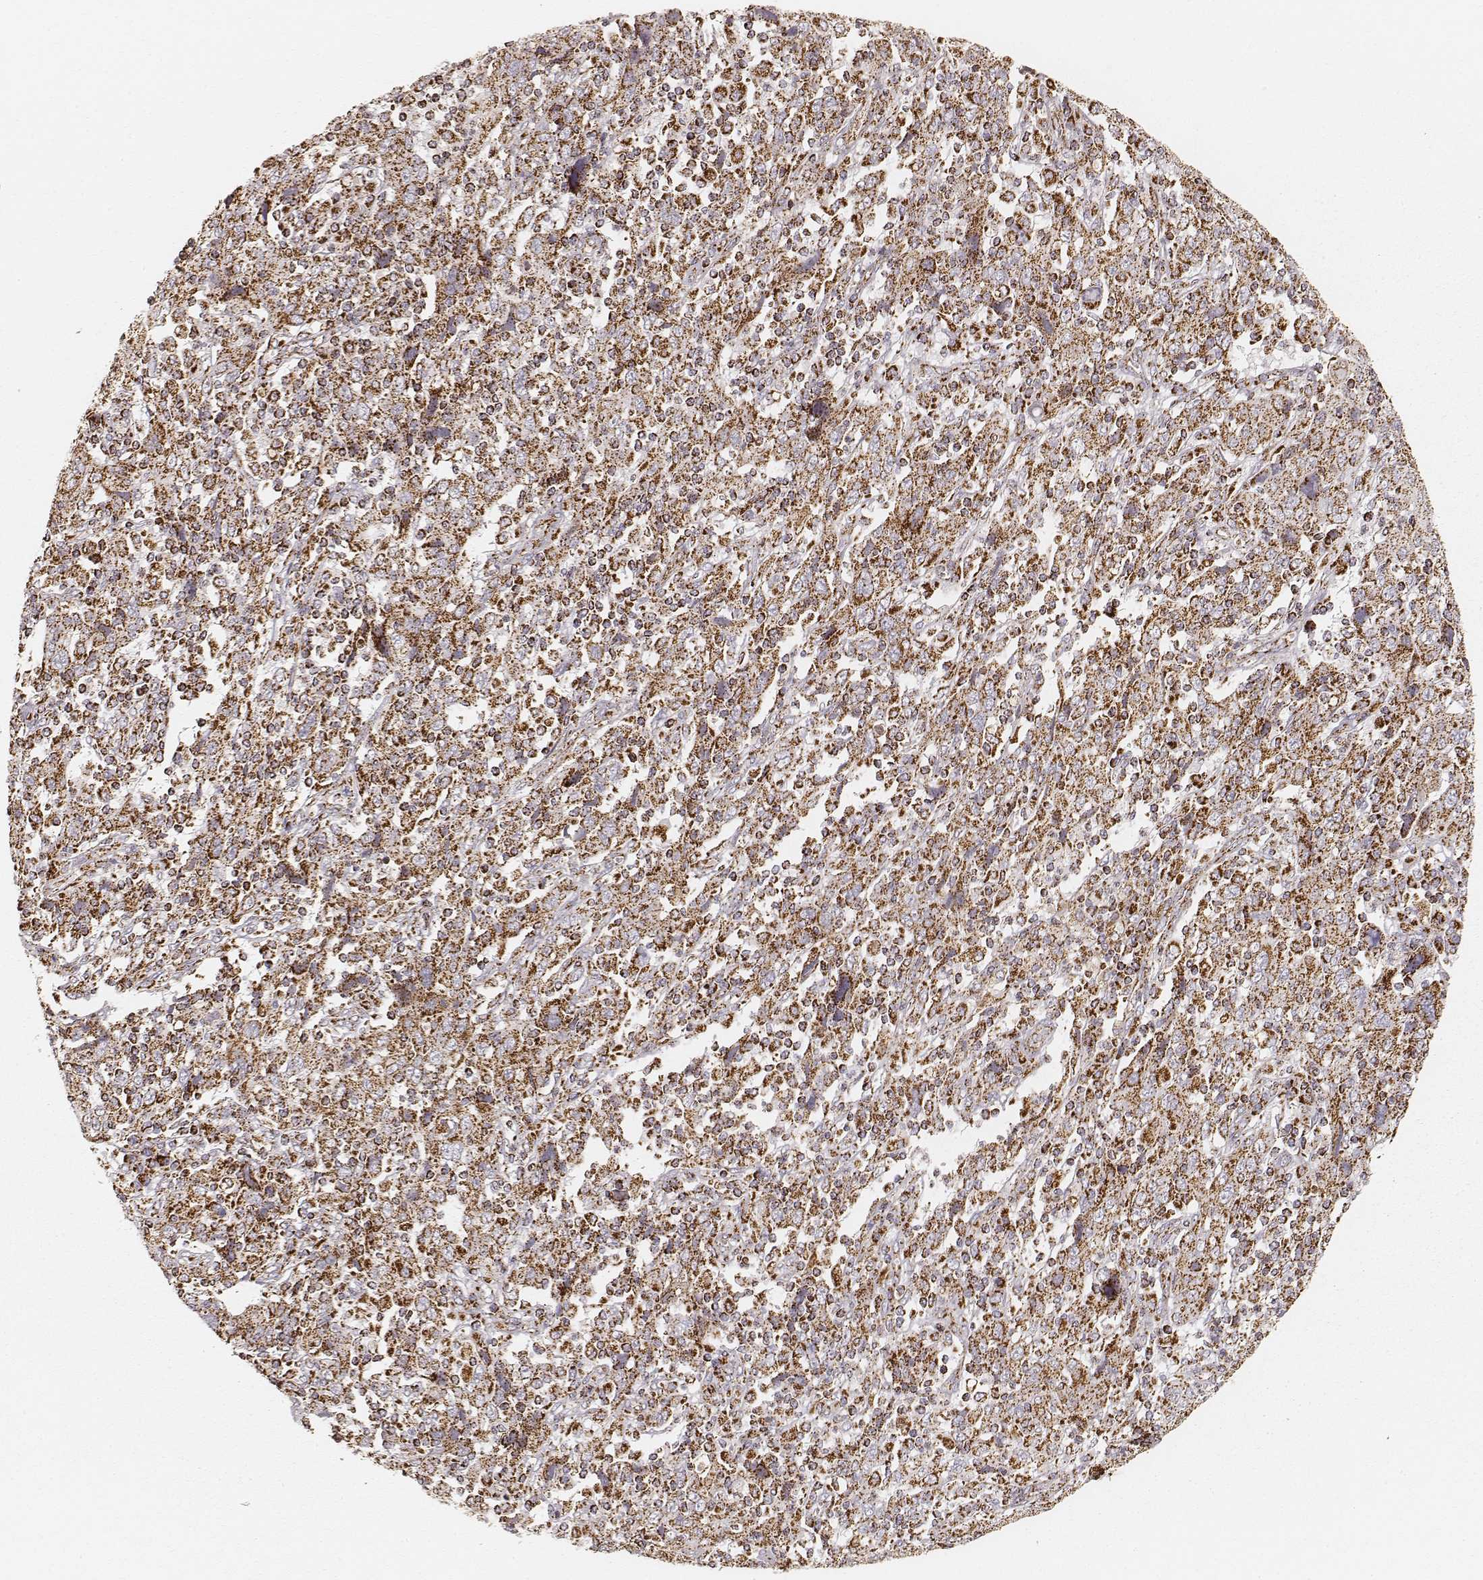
{"staining": {"intensity": "strong", "quantity": ">75%", "location": "cytoplasmic/membranous"}, "tissue": "cervical cancer", "cell_type": "Tumor cells", "image_type": "cancer", "snomed": [{"axis": "morphology", "description": "Squamous cell carcinoma, NOS"}, {"axis": "topography", "description": "Cervix"}], "caption": "Protein positivity by IHC demonstrates strong cytoplasmic/membranous staining in approximately >75% of tumor cells in cervical cancer (squamous cell carcinoma). (DAB IHC with brightfield microscopy, high magnification).", "gene": "CS", "patient": {"sex": "female", "age": 46}}